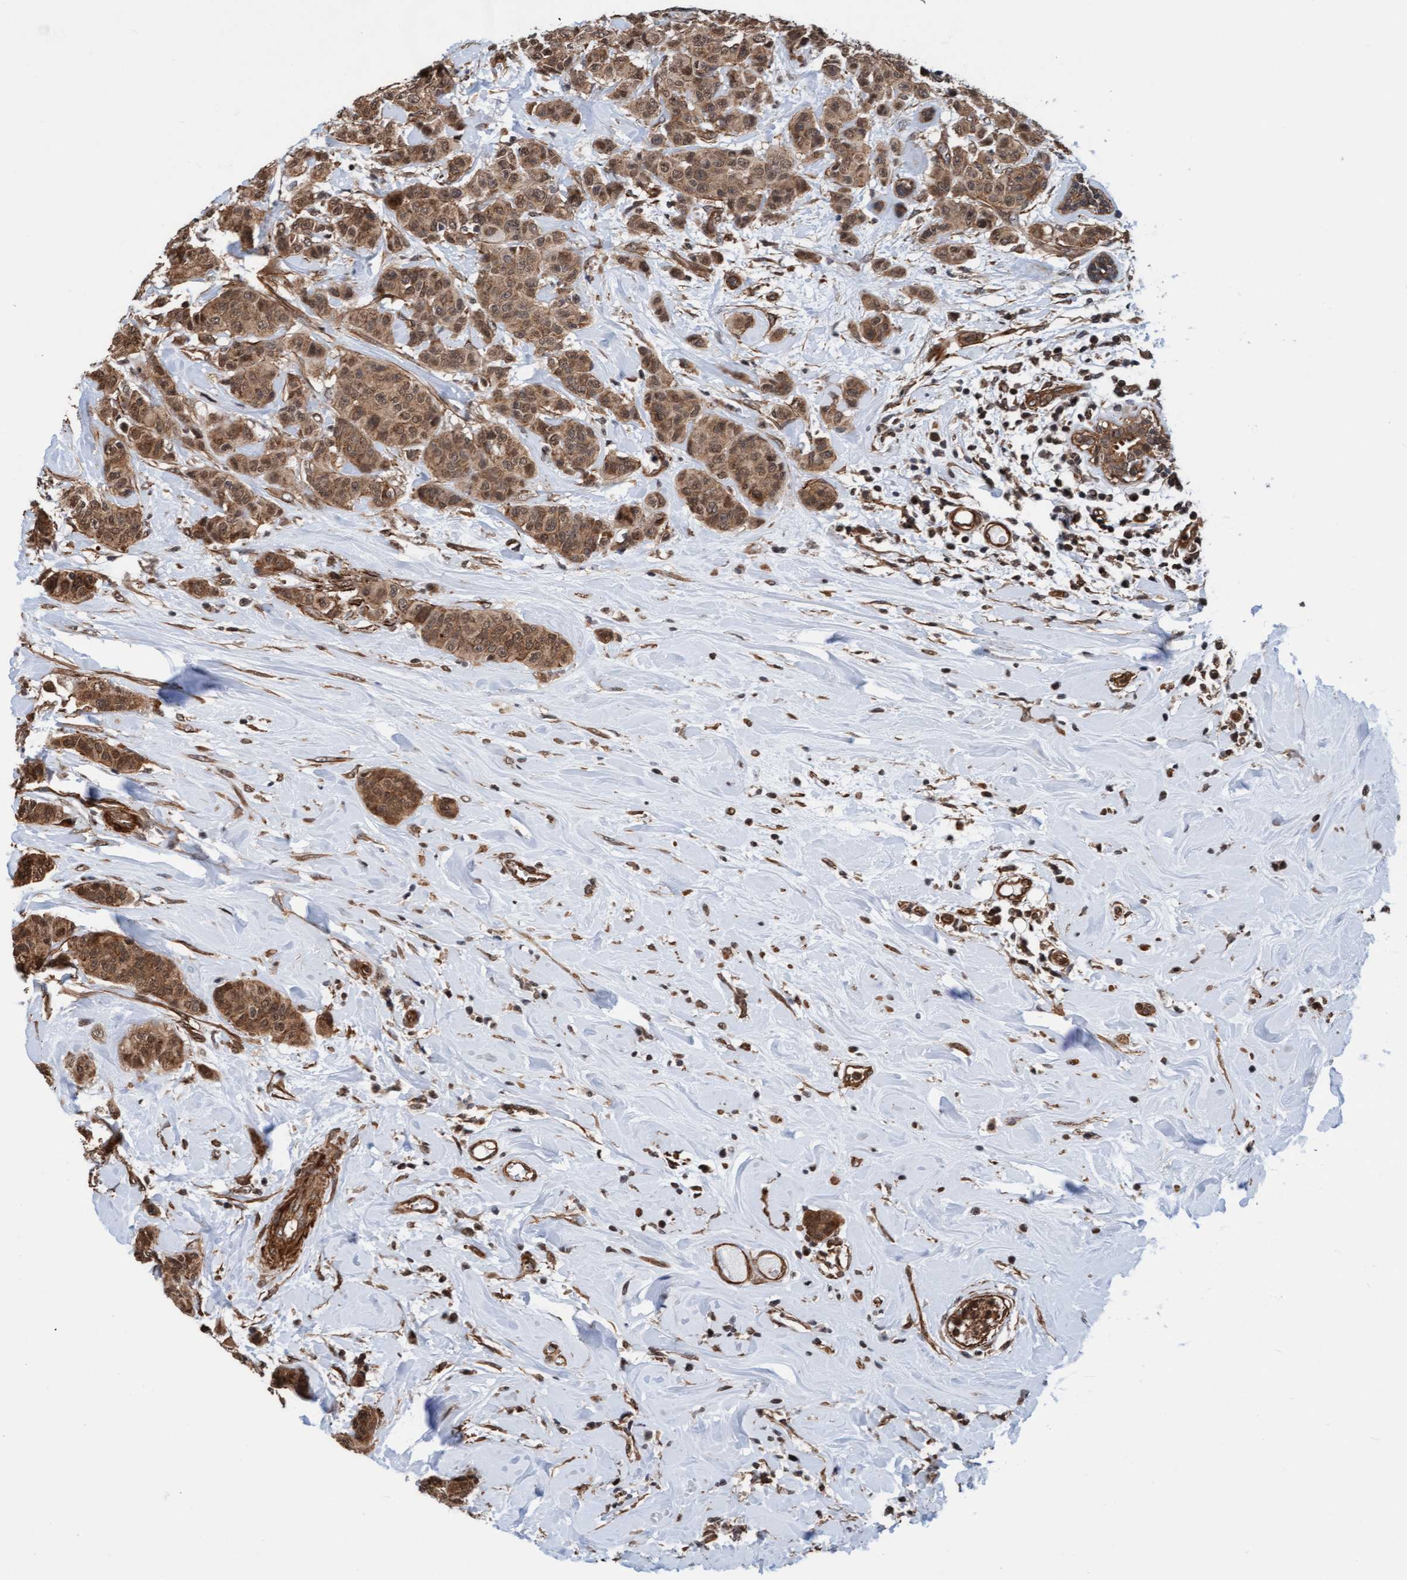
{"staining": {"intensity": "moderate", "quantity": ">75%", "location": "cytoplasmic/membranous,nuclear"}, "tissue": "breast cancer", "cell_type": "Tumor cells", "image_type": "cancer", "snomed": [{"axis": "morphology", "description": "Normal tissue, NOS"}, {"axis": "morphology", "description": "Duct carcinoma"}, {"axis": "topography", "description": "Breast"}], "caption": "This is a photomicrograph of IHC staining of breast intraductal carcinoma, which shows moderate staining in the cytoplasmic/membranous and nuclear of tumor cells.", "gene": "STXBP4", "patient": {"sex": "female", "age": 40}}